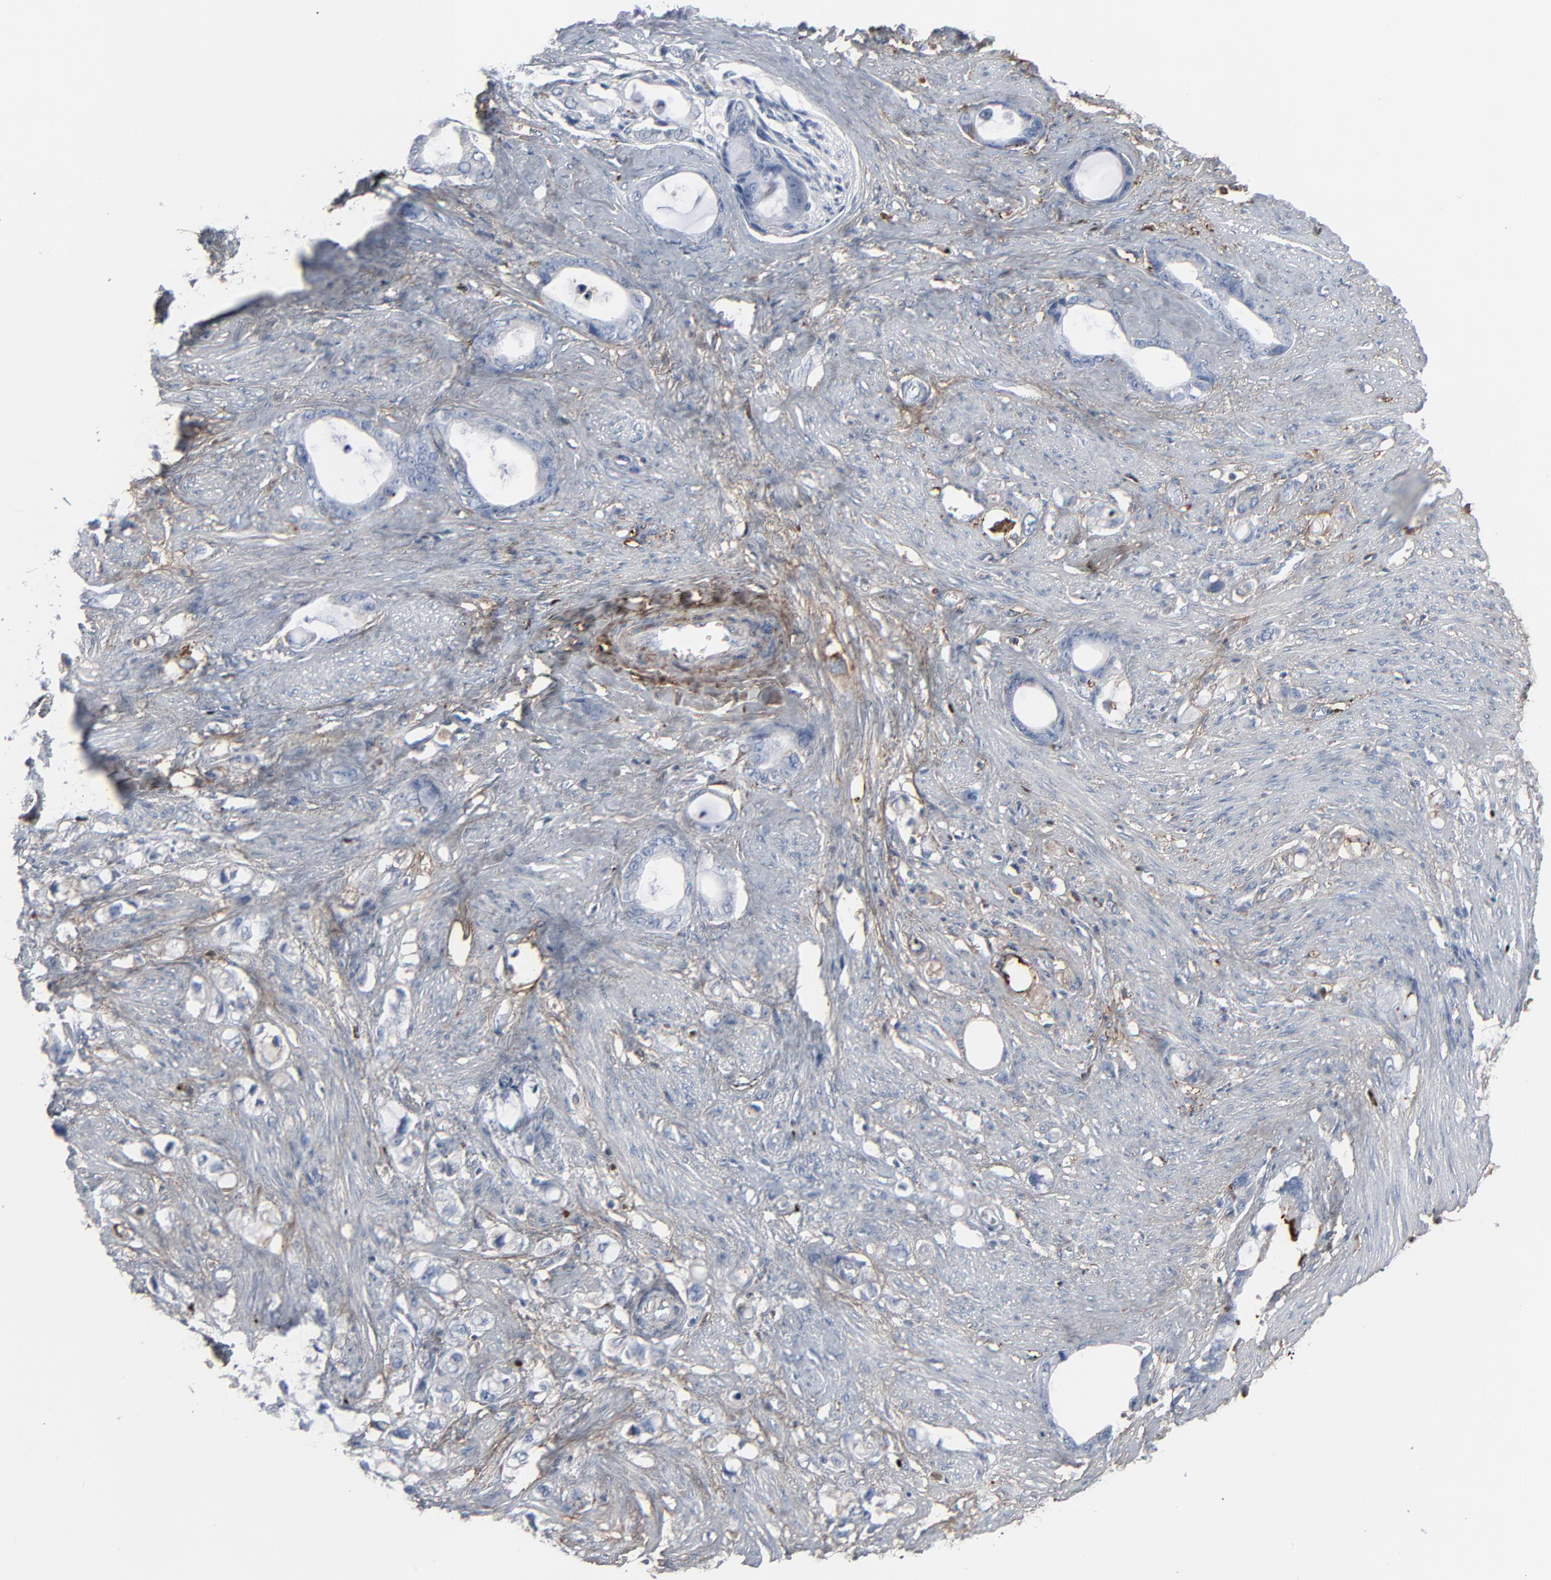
{"staining": {"intensity": "negative", "quantity": "none", "location": "none"}, "tissue": "stomach cancer", "cell_type": "Tumor cells", "image_type": "cancer", "snomed": [{"axis": "morphology", "description": "Adenocarcinoma, NOS"}, {"axis": "topography", "description": "Stomach"}], "caption": "Immunohistochemistry photomicrograph of neoplastic tissue: human stomach cancer stained with DAB (3,3'-diaminobenzidine) shows no significant protein staining in tumor cells.", "gene": "BGN", "patient": {"sex": "female", "age": 75}}